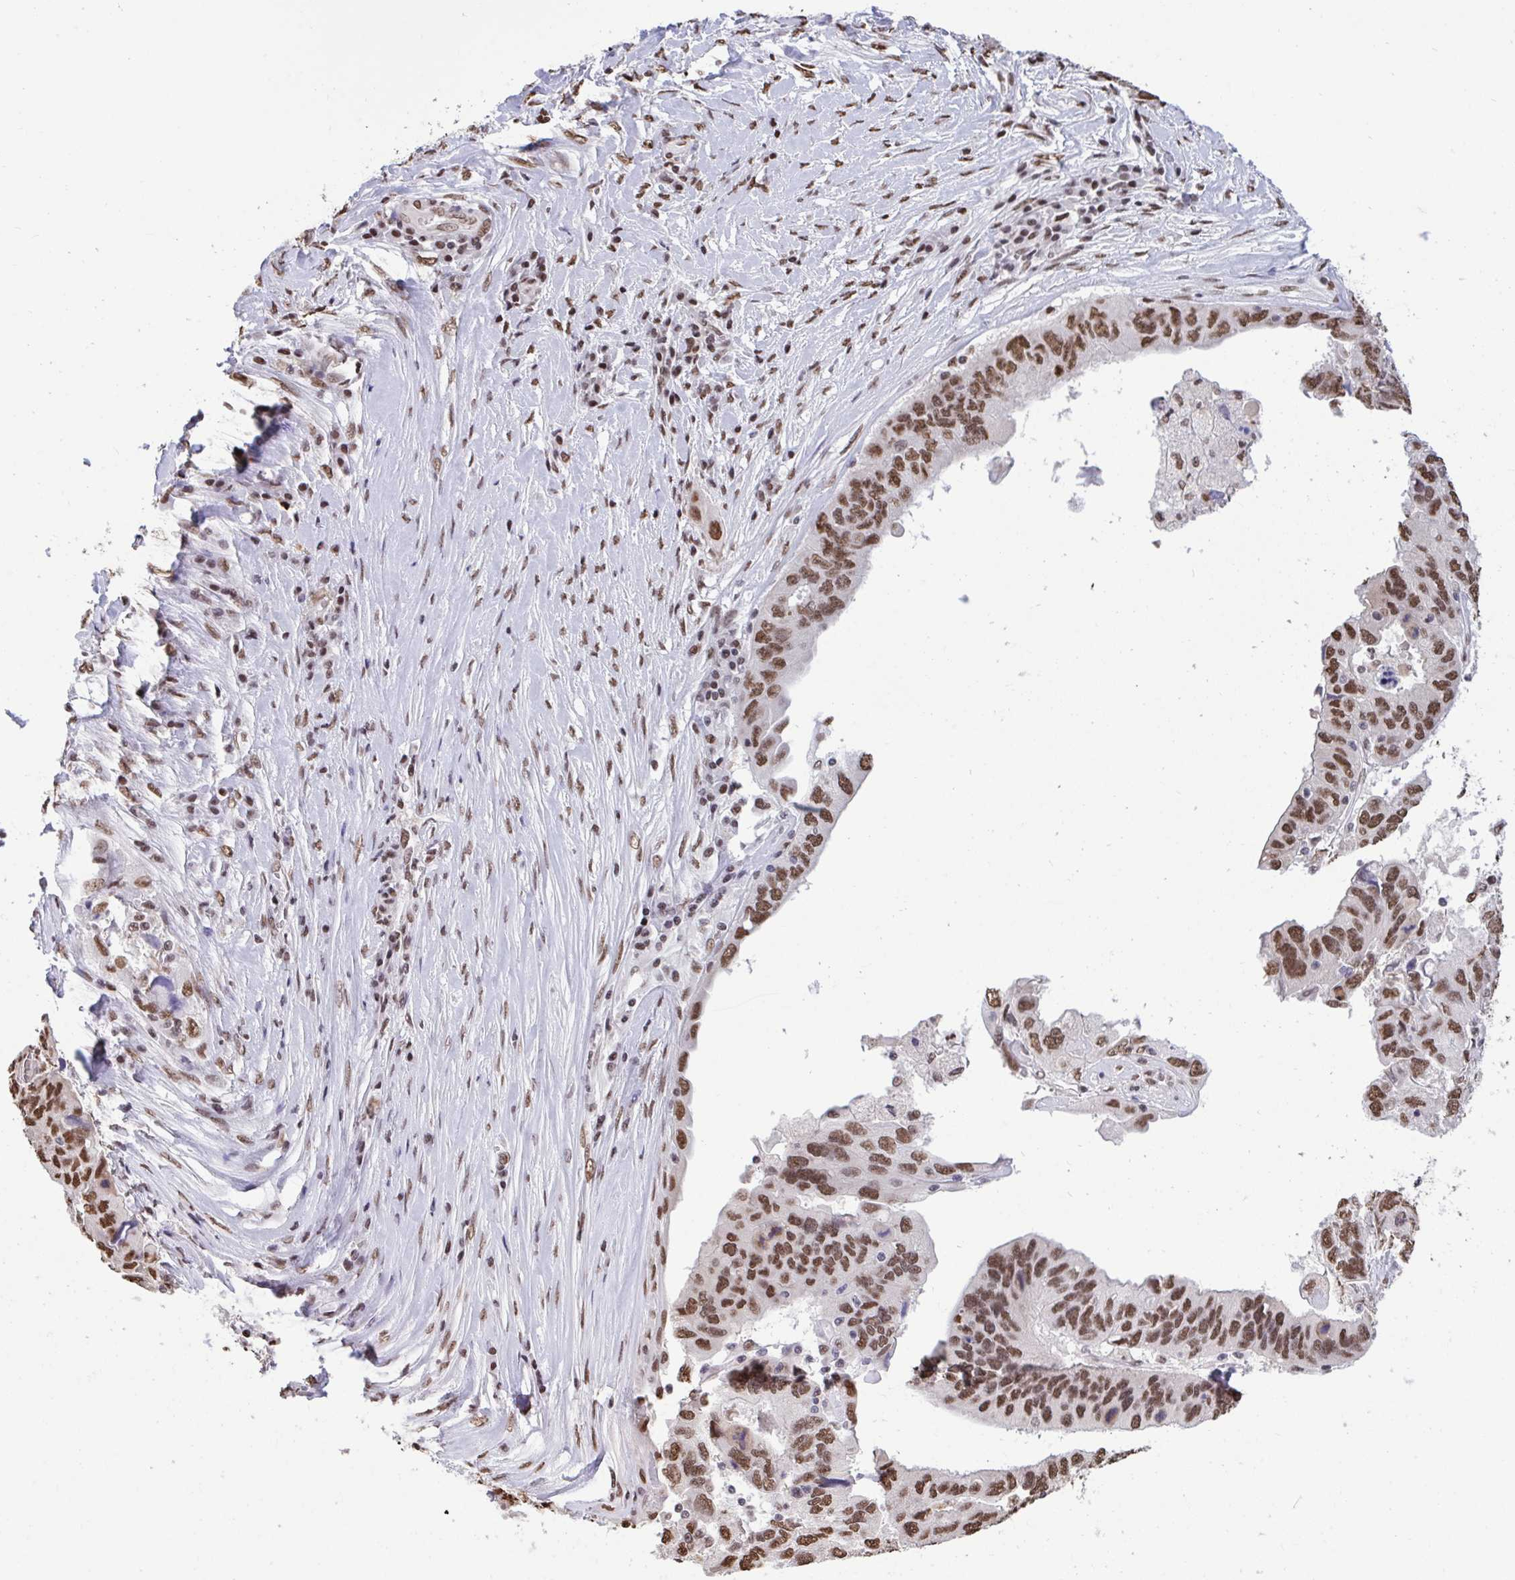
{"staining": {"intensity": "strong", "quantity": ">75%", "location": "nuclear"}, "tissue": "ovarian cancer", "cell_type": "Tumor cells", "image_type": "cancer", "snomed": [{"axis": "morphology", "description": "Cystadenocarcinoma, serous, NOS"}, {"axis": "topography", "description": "Ovary"}], "caption": "Tumor cells display high levels of strong nuclear positivity in approximately >75% of cells in ovarian serous cystadenocarcinoma.", "gene": "HNRNPDL", "patient": {"sex": "female", "age": 79}}